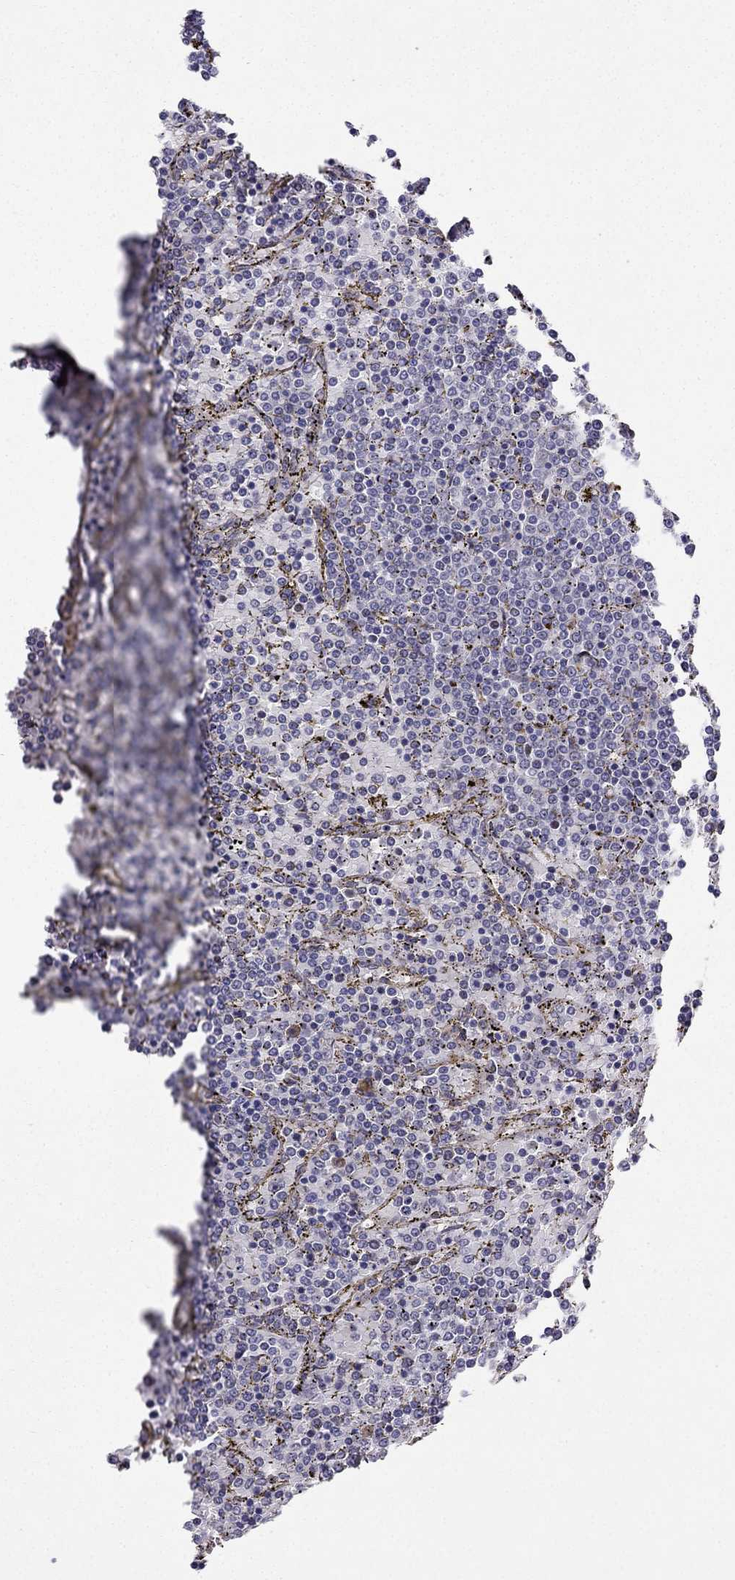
{"staining": {"intensity": "negative", "quantity": "none", "location": "none"}, "tissue": "lymphoma", "cell_type": "Tumor cells", "image_type": "cancer", "snomed": [{"axis": "morphology", "description": "Malignant lymphoma, non-Hodgkin's type, Low grade"}, {"axis": "topography", "description": "Spleen"}], "caption": "Malignant lymphoma, non-Hodgkin's type (low-grade) stained for a protein using immunohistochemistry (IHC) exhibits no expression tumor cells.", "gene": "ARHGEF28", "patient": {"sex": "female", "age": 77}}